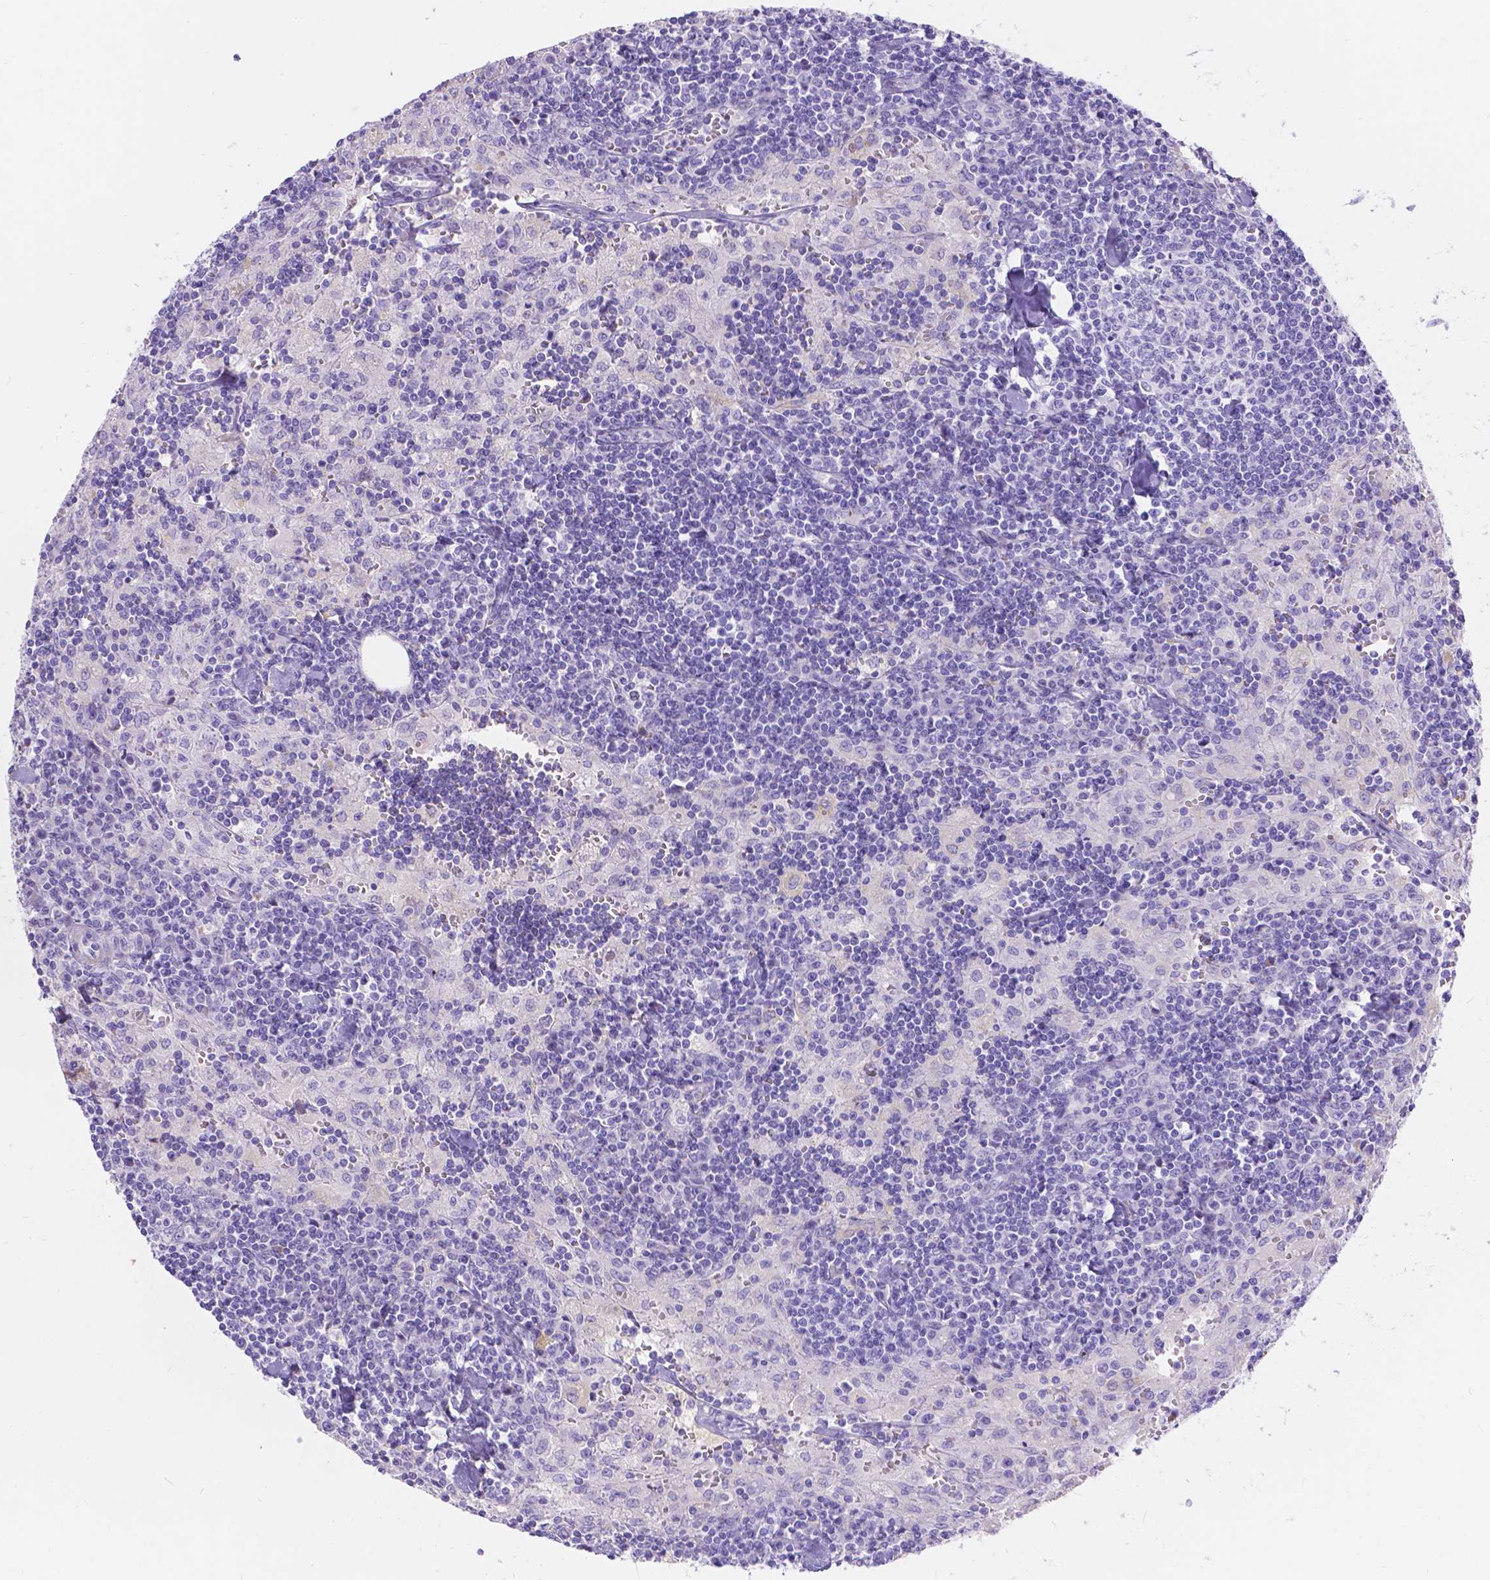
{"staining": {"intensity": "negative", "quantity": "none", "location": "none"}, "tissue": "lymph node", "cell_type": "Germinal center cells", "image_type": "normal", "snomed": [{"axis": "morphology", "description": "Normal tissue, NOS"}, {"axis": "topography", "description": "Lymph node"}], "caption": "Immunohistochemistry photomicrograph of normal lymph node stained for a protein (brown), which shows no expression in germinal center cells.", "gene": "KLHL10", "patient": {"sex": "male", "age": 55}}